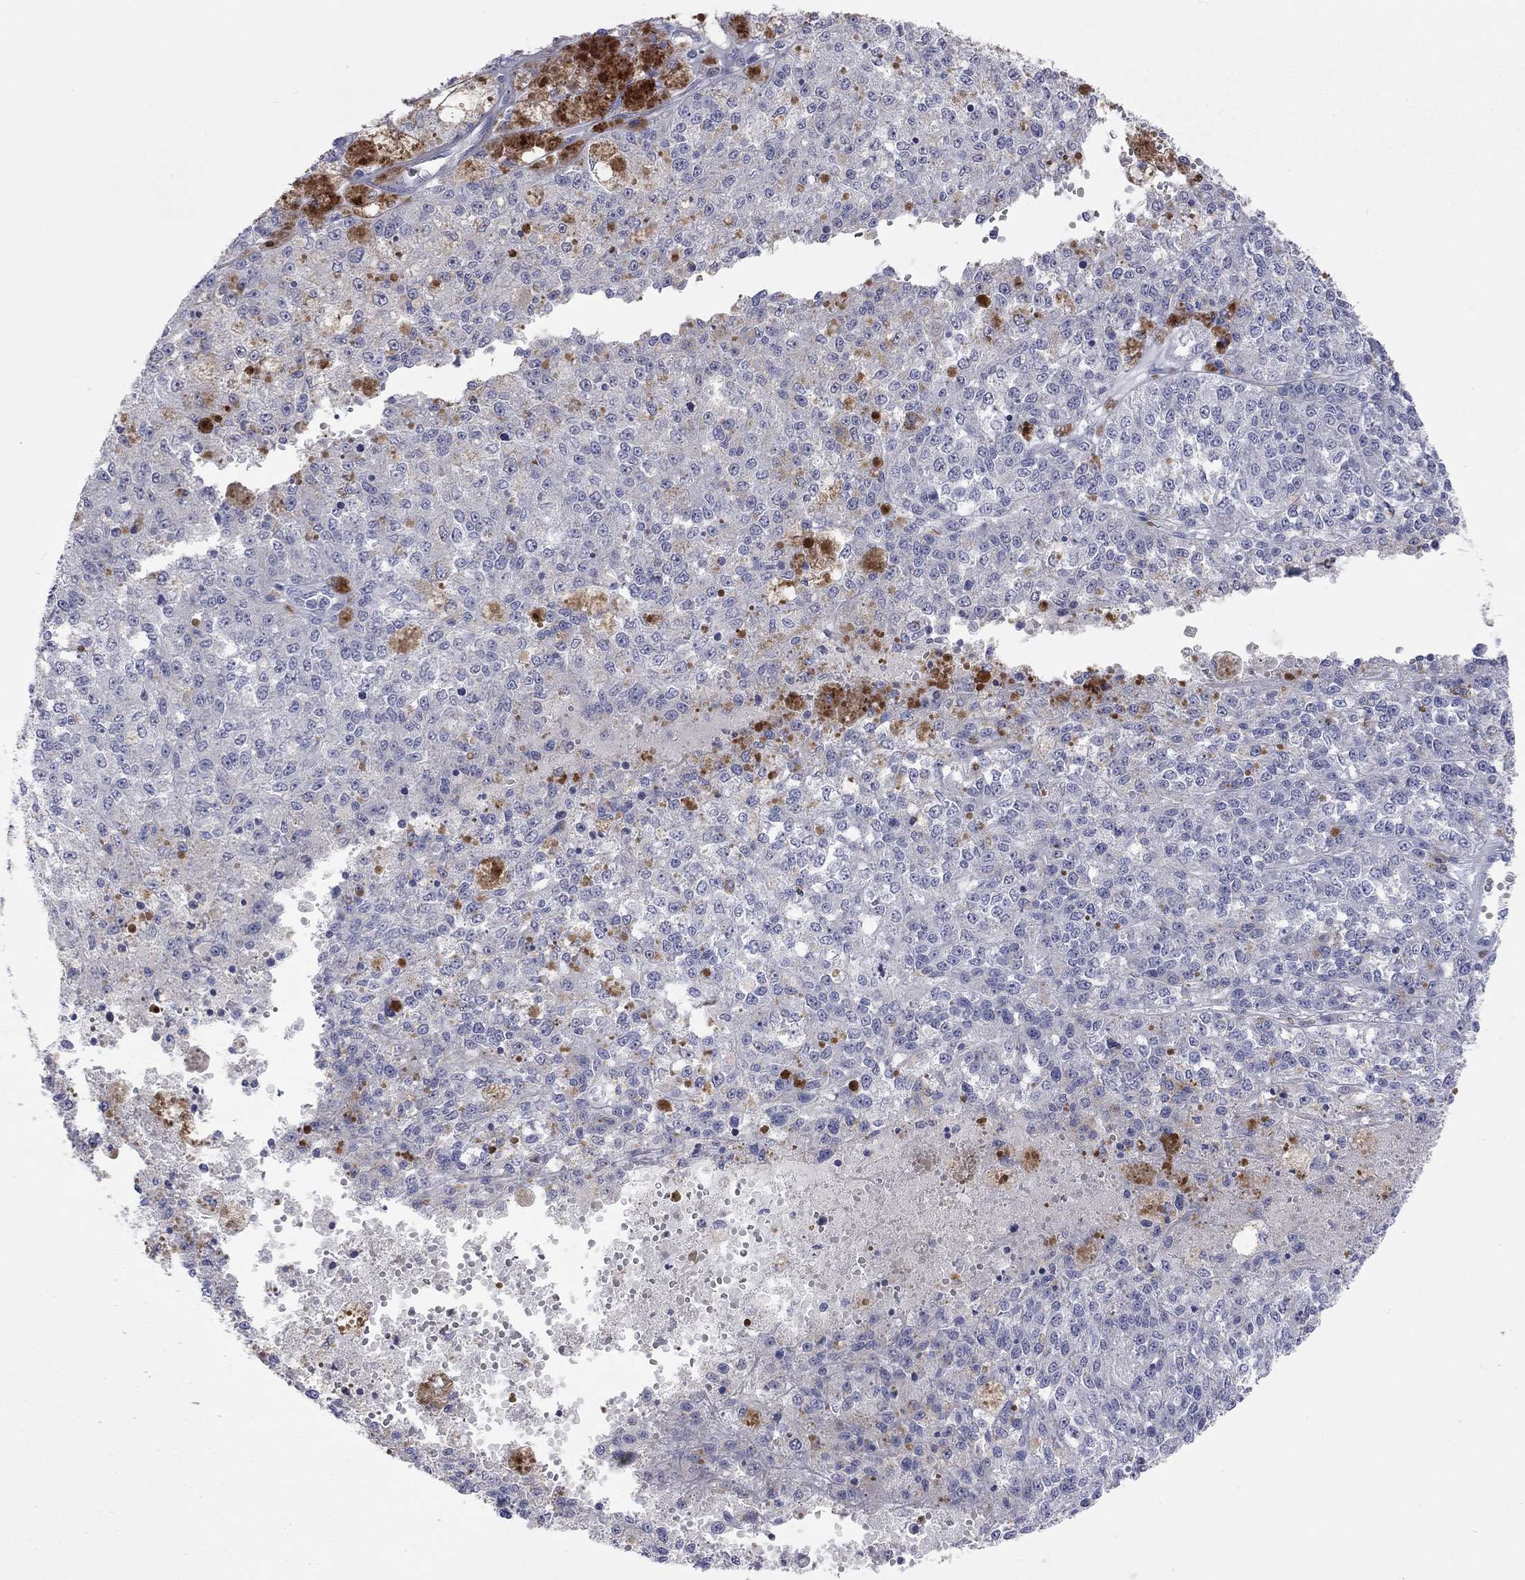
{"staining": {"intensity": "negative", "quantity": "none", "location": "none"}, "tissue": "melanoma", "cell_type": "Tumor cells", "image_type": "cancer", "snomed": [{"axis": "morphology", "description": "Malignant melanoma, Metastatic site"}, {"axis": "topography", "description": "Lymph node"}], "caption": "Tumor cells are negative for protein expression in human malignant melanoma (metastatic site).", "gene": "KCNB1", "patient": {"sex": "female", "age": 64}}